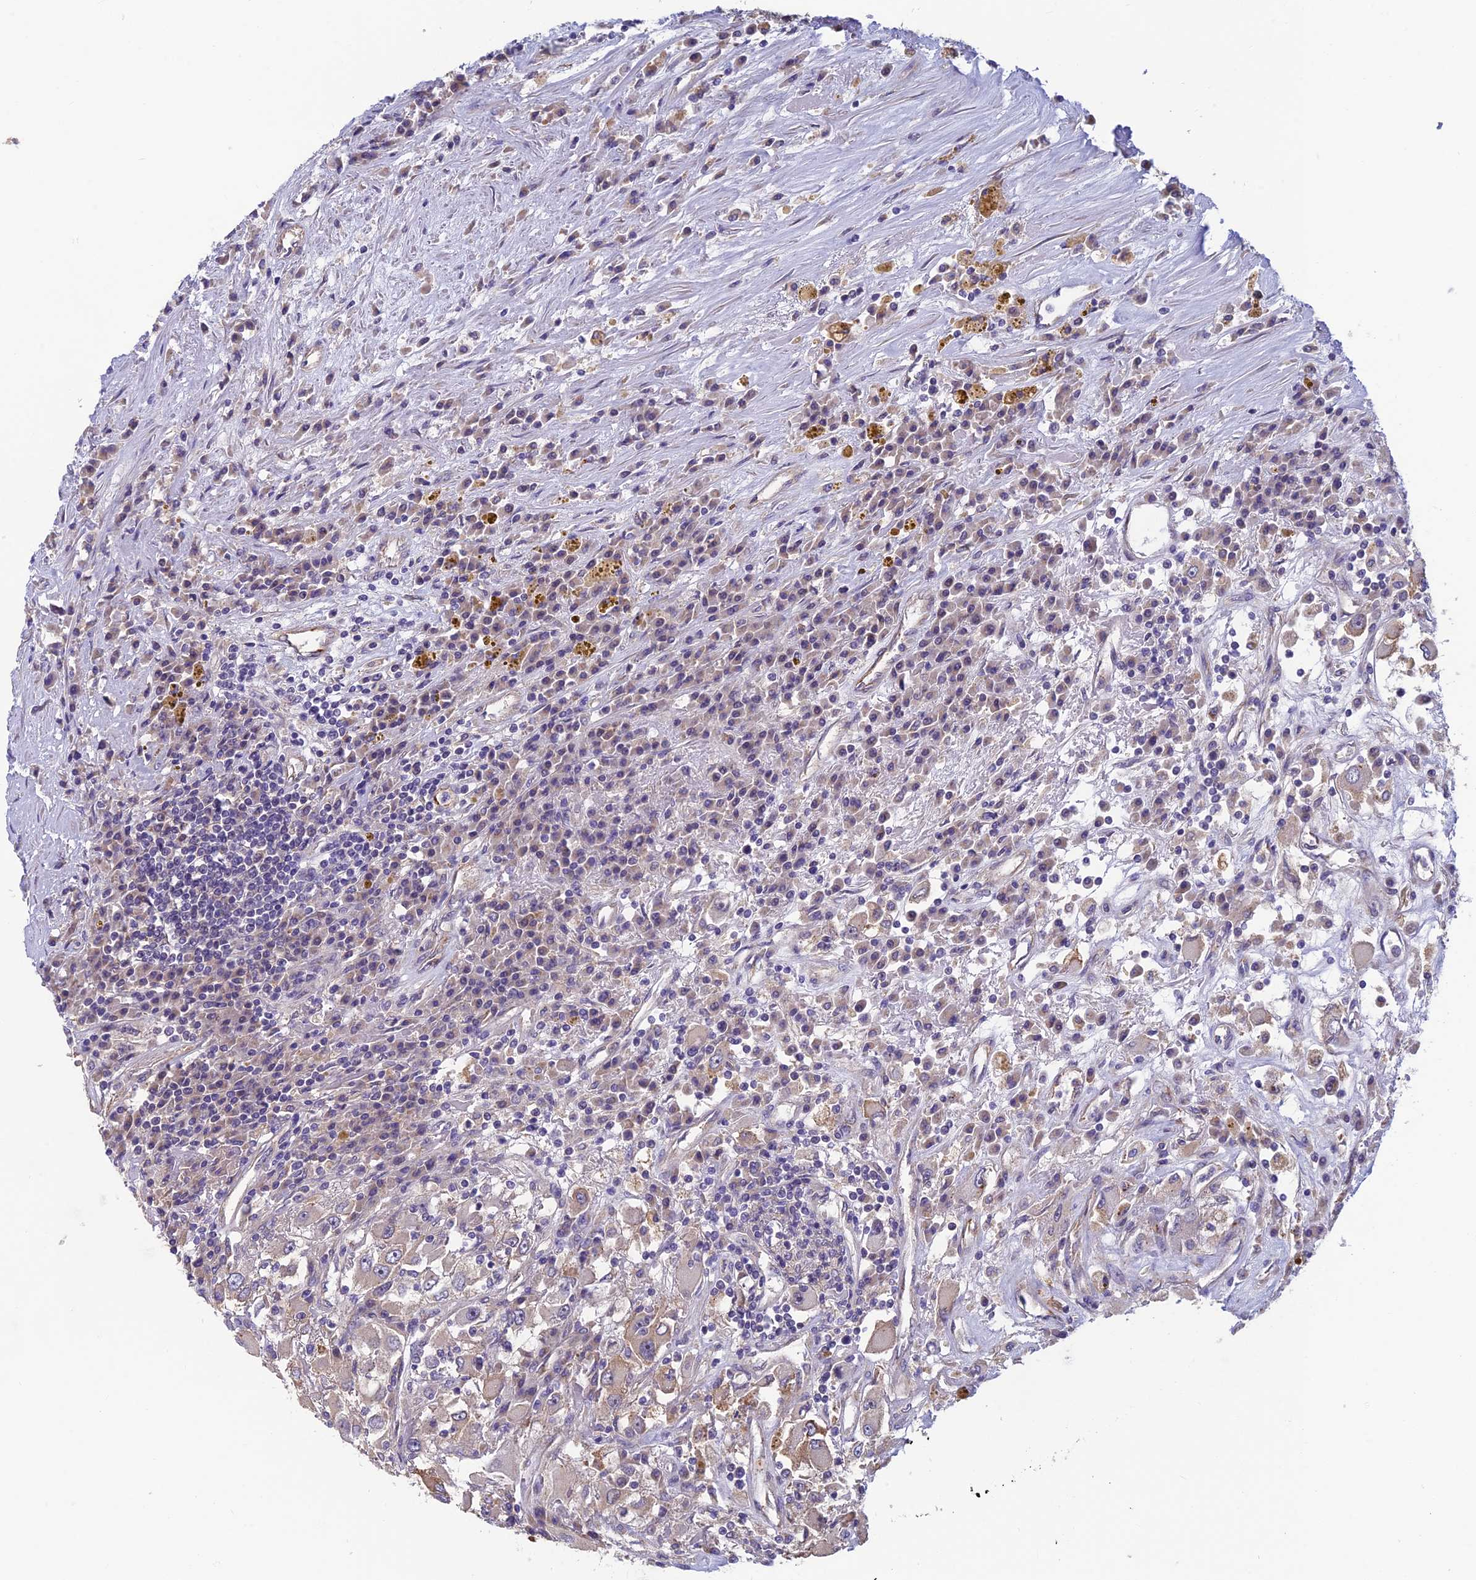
{"staining": {"intensity": "weak", "quantity": "25%-75%", "location": "cytoplasmic/membranous"}, "tissue": "renal cancer", "cell_type": "Tumor cells", "image_type": "cancer", "snomed": [{"axis": "morphology", "description": "Adenocarcinoma, NOS"}, {"axis": "topography", "description": "Kidney"}], "caption": "There is low levels of weak cytoplasmic/membranous expression in tumor cells of adenocarcinoma (renal), as demonstrated by immunohistochemical staining (brown color).", "gene": "HECA", "patient": {"sex": "female", "age": 52}}